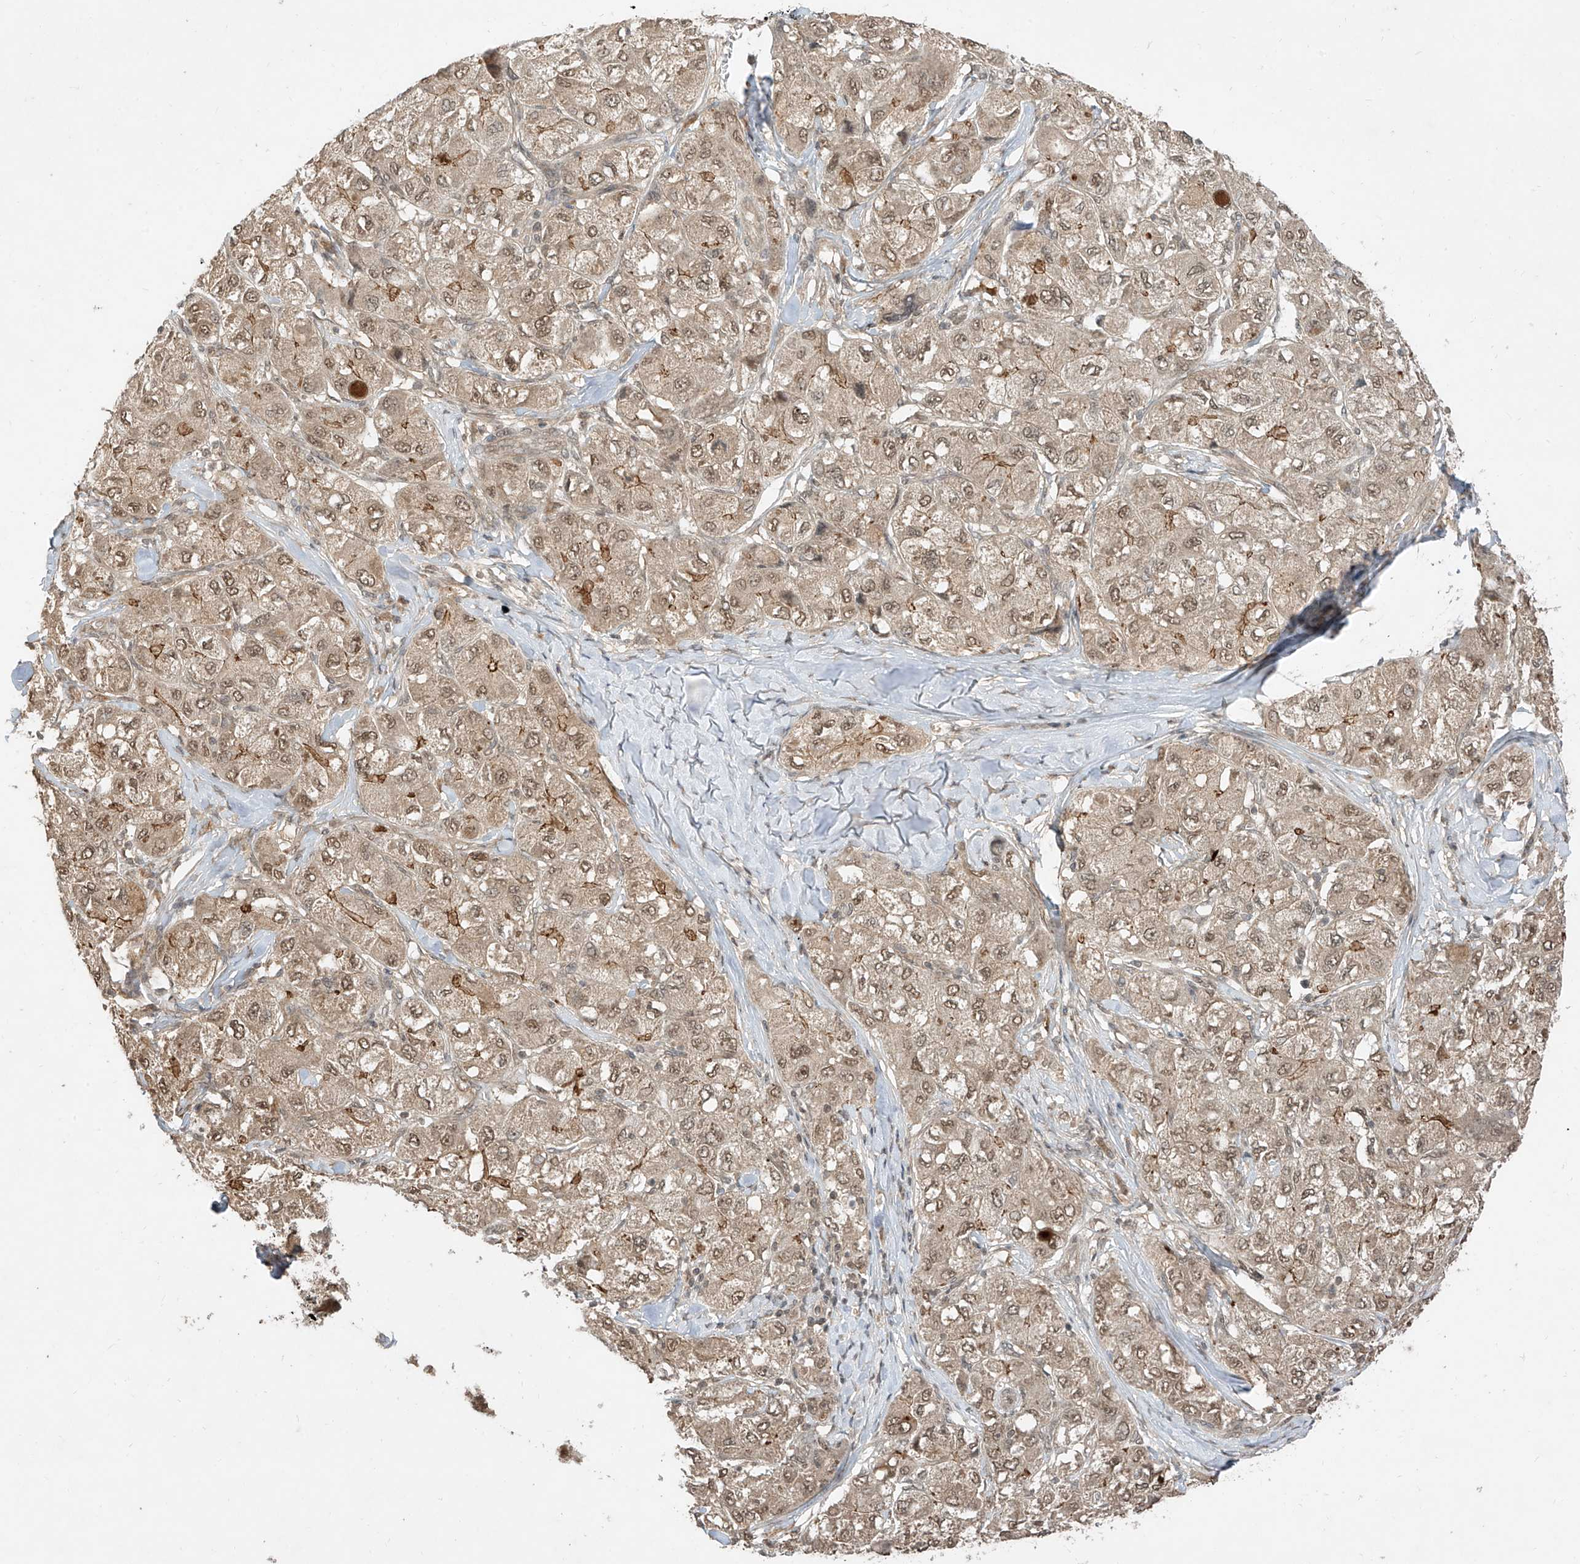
{"staining": {"intensity": "weak", "quantity": ">75%", "location": "cytoplasmic/membranous,nuclear"}, "tissue": "liver cancer", "cell_type": "Tumor cells", "image_type": "cancer", "snomed": [{"axis": "morphology", "description": "Carcinoma, Hepatocellular, NOS"}, {"axis": "topography", "description": "Liver"}], "caption": "Immunohistochemistry (DAB (3,3'-diaminobenzidine)) staining of human liver cancer reveals weak cytoplasmic/membranous and nuclear protein expression in about >75% of tumor cells. The protein of interest is stained brown, and the nuclei are stained in blue (DAB IHC with brightfield microscopy, high magnification).", "gene": "LCOR", "patient": {"sex": "male", "age": 80}}